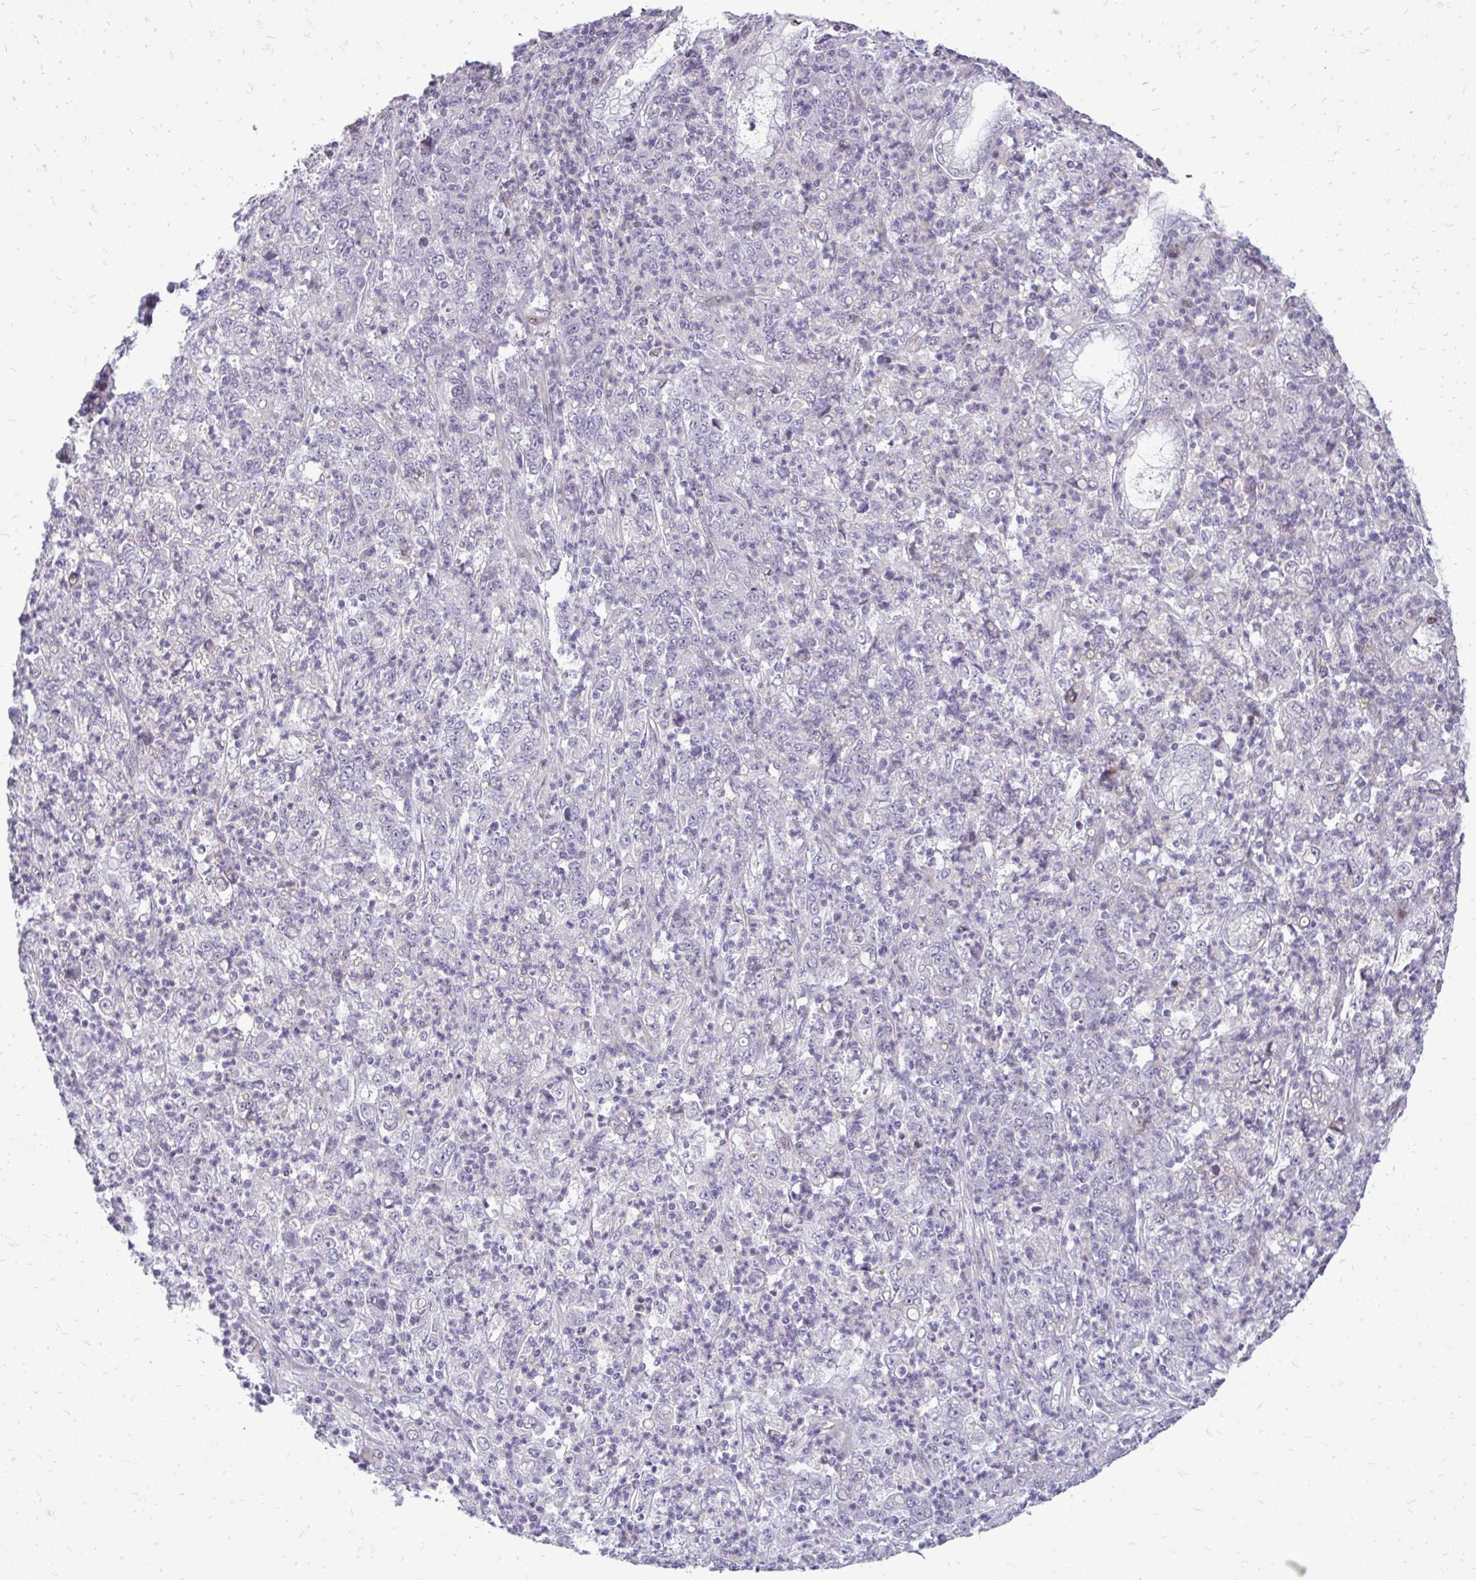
{"staining": {"intensity": "negative", "quantity": "none", "location": "none"}, "tissue": "stomach cancer", "cell_type": "Tumor cells", "image_type": "cancer", "snomed": [{"axis": "morphology", "description": "Adenocarcinoma, NOS"}, {"axis": "topography", "description": "Stomach, lower"}], "caption": "IHC of human adenocarcinoma (stomach) demonstrates no expression in tumor cells.", "gene": "OR8D1", "patient": {"sex": "female", "age": 71}}